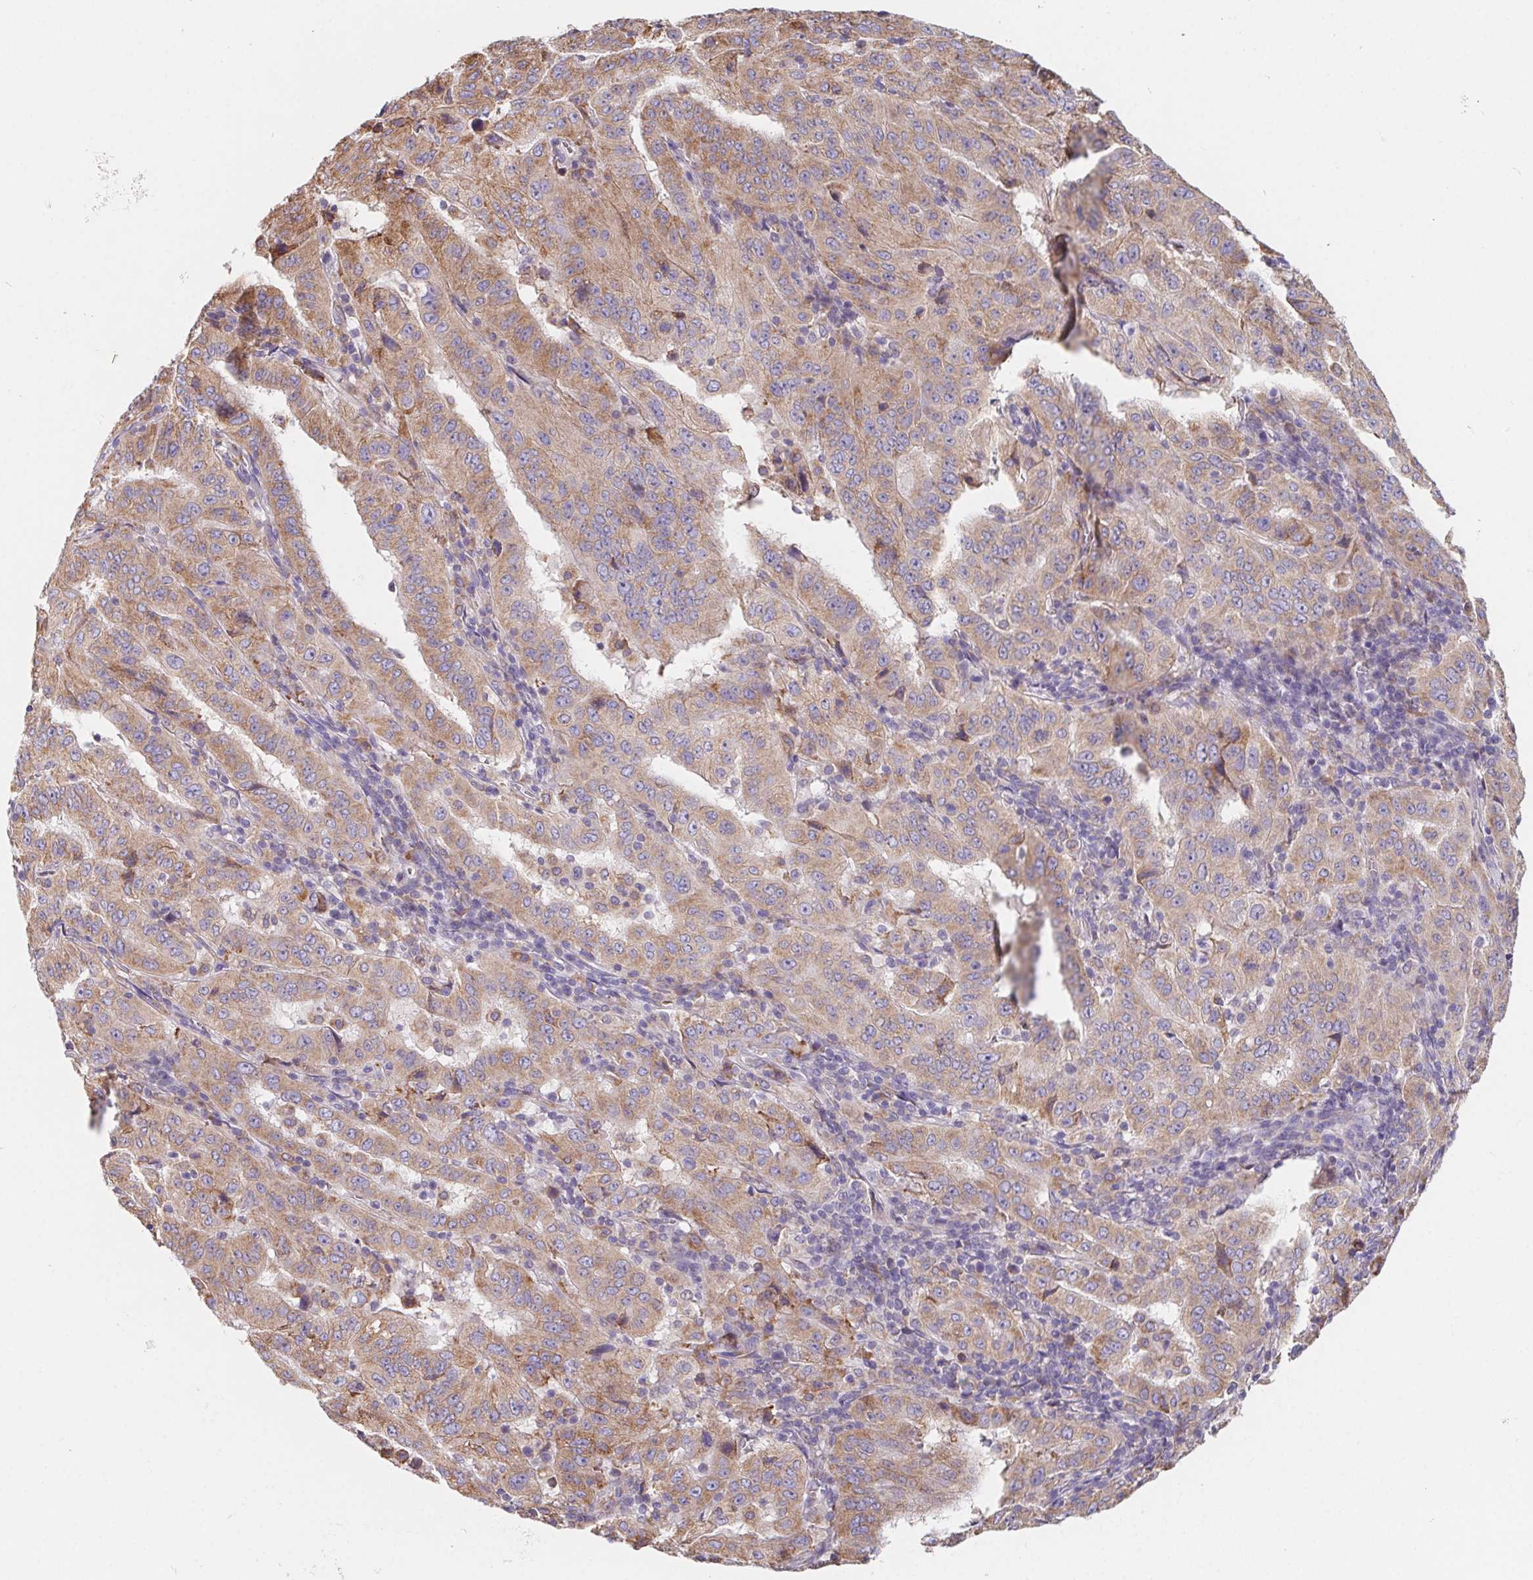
{"staining": {"intensity": "moderate", "quantity": ">75%", "location": "cytoplasmic/membranous"}, "tissue": "pancreatic cancer", "cell_type": "Tumor cells", "image_type": "cancer", "snomed": [{"axis": "morphology", "description": "Adenocarcinoma, NOS"}, {"axis": "topography", "description": "Pancreas"}], "caption": "Protein staining by immunohistochemistry shows moderate cytoplasmic/membranous positivity in approximately >75% of tumor cells in pancreatic adenocarcinoma. Immunohistochemistry (ihc) stains the protein of interest in brown and the nuclei are stained blue.", "gene": "ADAM8", "patient": {"sex": "male", "age": 63}}